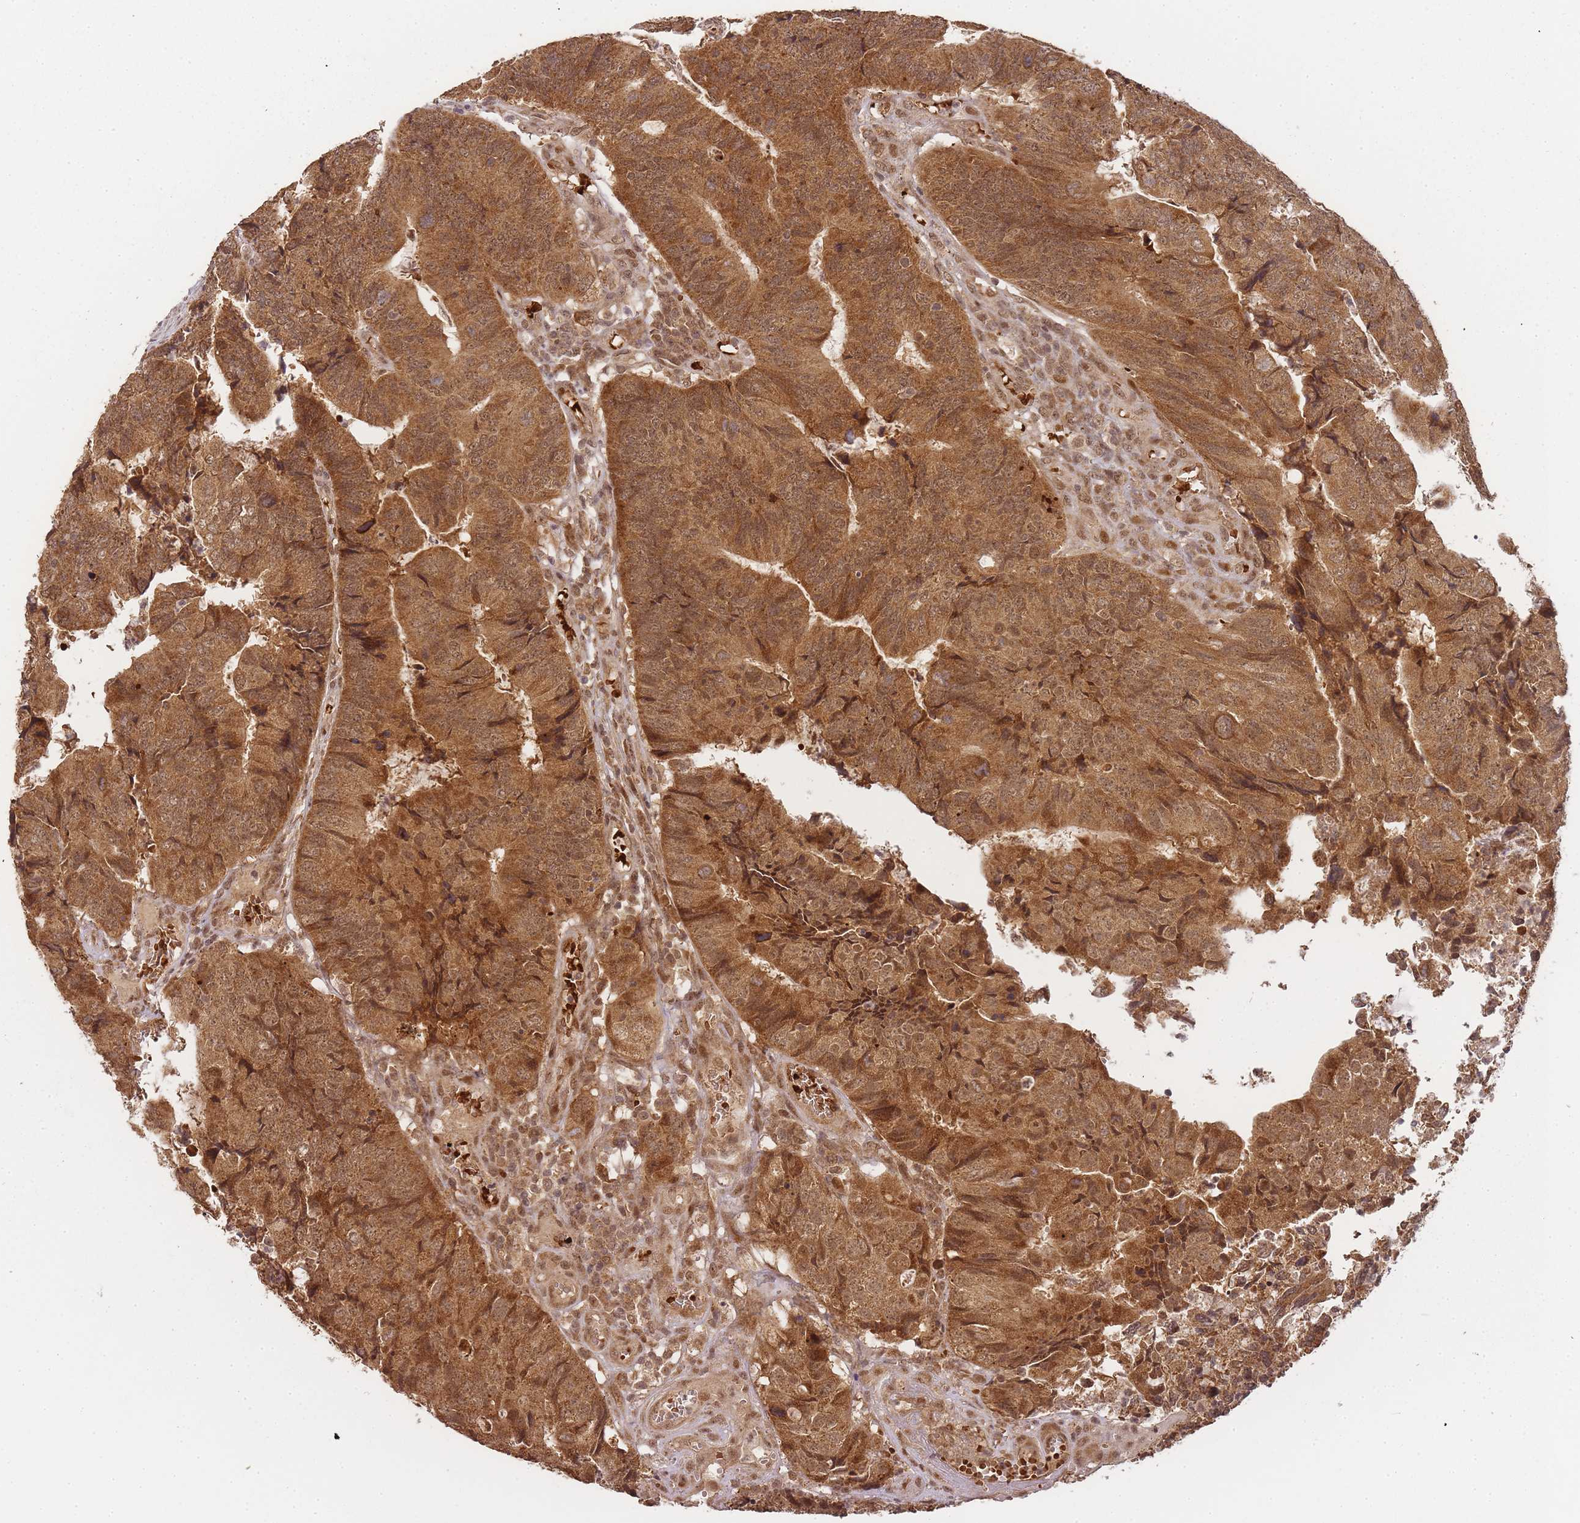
{"staining": {"intensity": "moderate", "quantity": ">75%", "location": "cytoplasmic/membranous,nuclear"}, "tissue": "colorectal cancer", "cell_type": "Tumor cells", "image_type": "cancer", "snomed": [{"axis": "morphology", "description": "Adenocarcinoma, NOS"}, {"axis": "topography", "description": "Colon"}], "caption": "High-power microscopy captured an immunohistochemistry (IHC) photomicrograph of colorectal adenocarcinoma, revealing moderate cytoplasmic/membranous and nuclear staining in approximately >75% of tumor cells. (DAB = brown stain, brightfield microscopy at high magnification).", "gene": "ZNF497", "patient": {"sex": "female", "age": 67}}